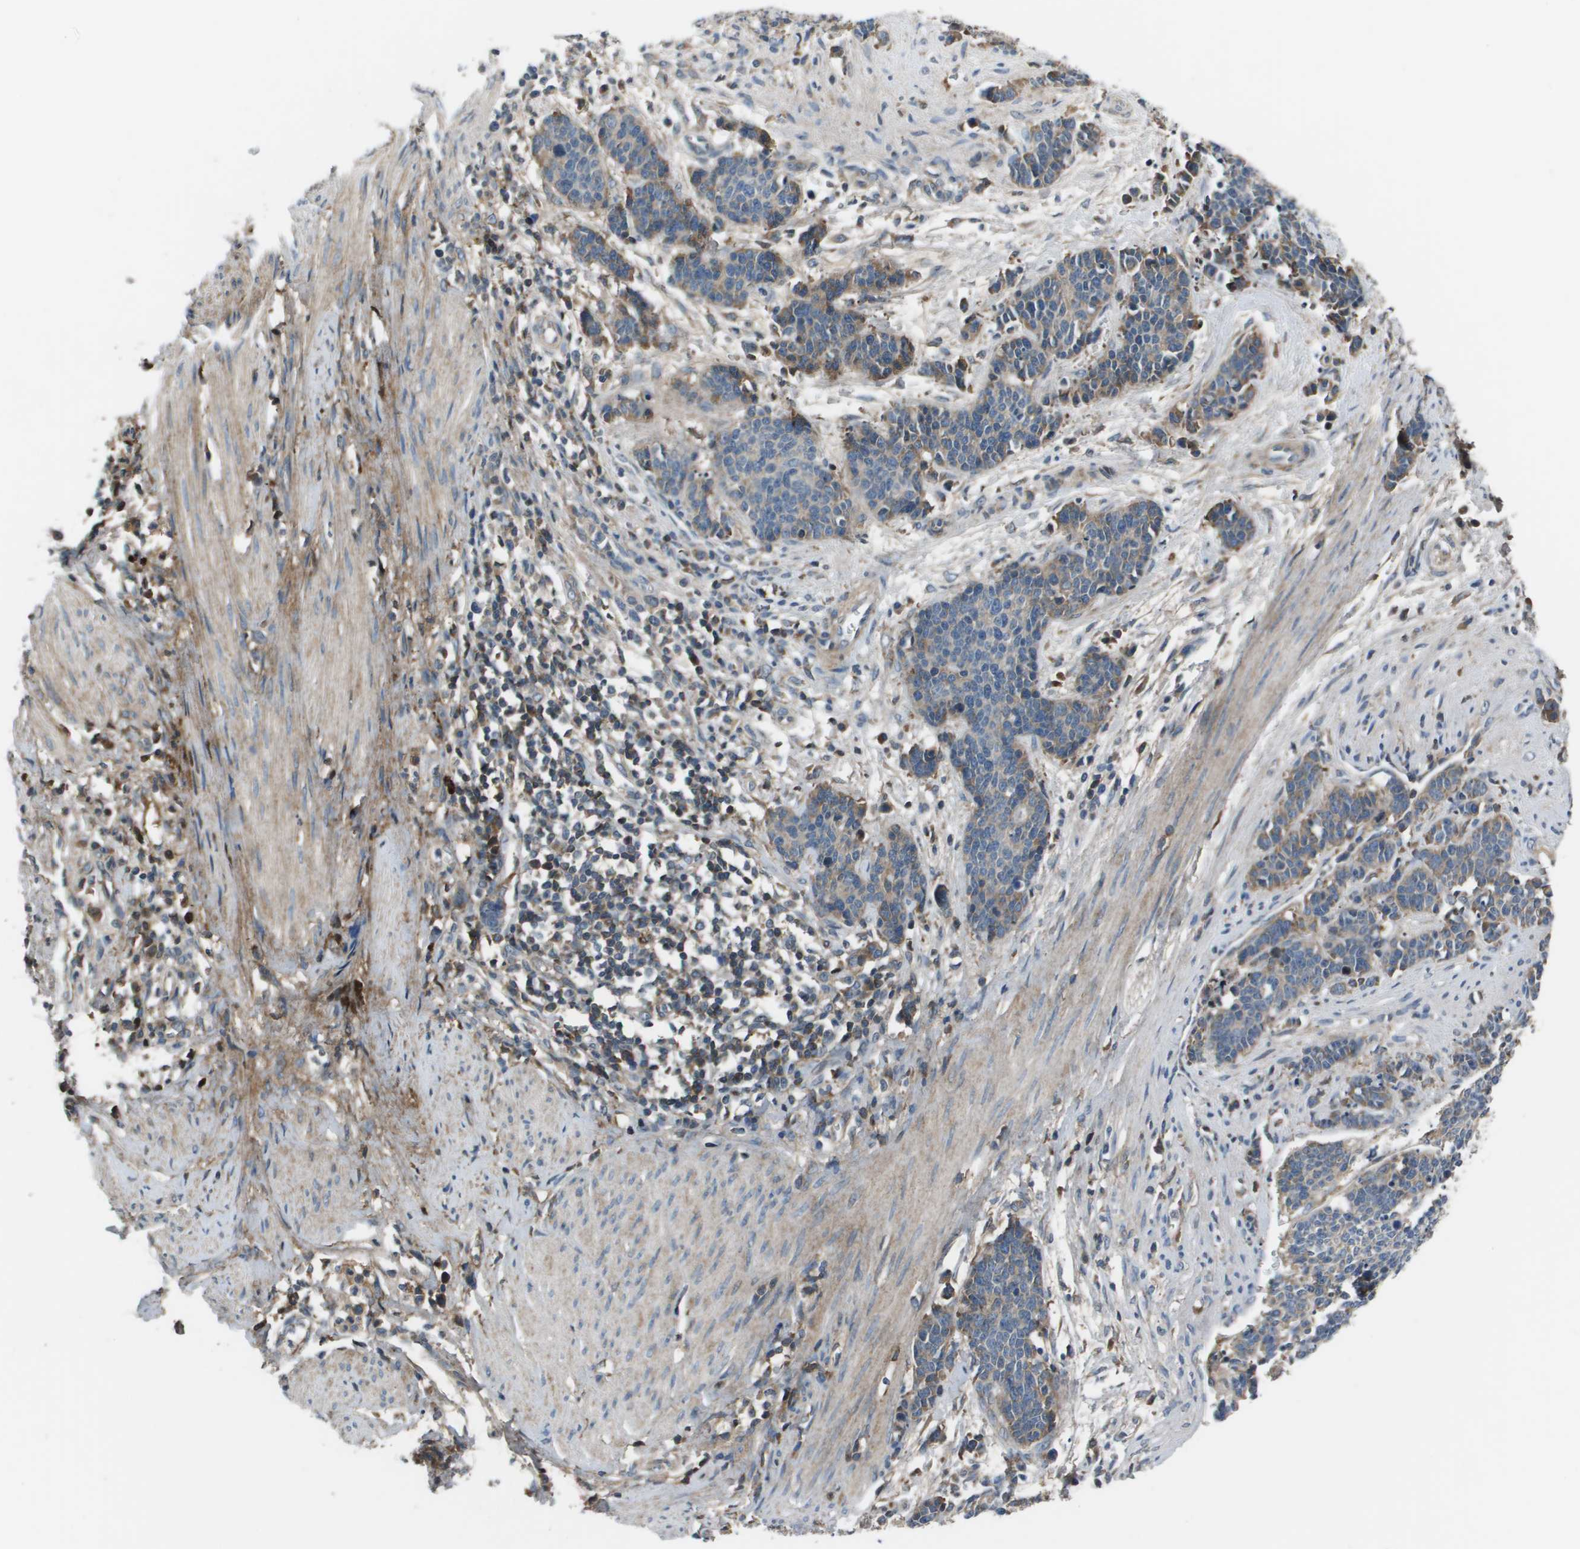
{"staining": {"intensity": "weak", "quantity": "25%-75%", "location": "cytoplasmic/membranous"}, "tissue": "cervical cancer", "cell_type": "Tumor cells", "image_type": "cancer", "snomed": [{"axis": "morphology", "description": "Squamous cell carcinoma, NOS"}, {"axis": "topography", "description": "Cervix"}], "caption": "This image displays IHC staining of cervical squamous cell carcinoma, with low weak cytoplasmic/membranous expression in approximately 25%-75% of tumor cells.", "gene": "PCOLCE", "patient": {"sex": "female", "age": 35}}